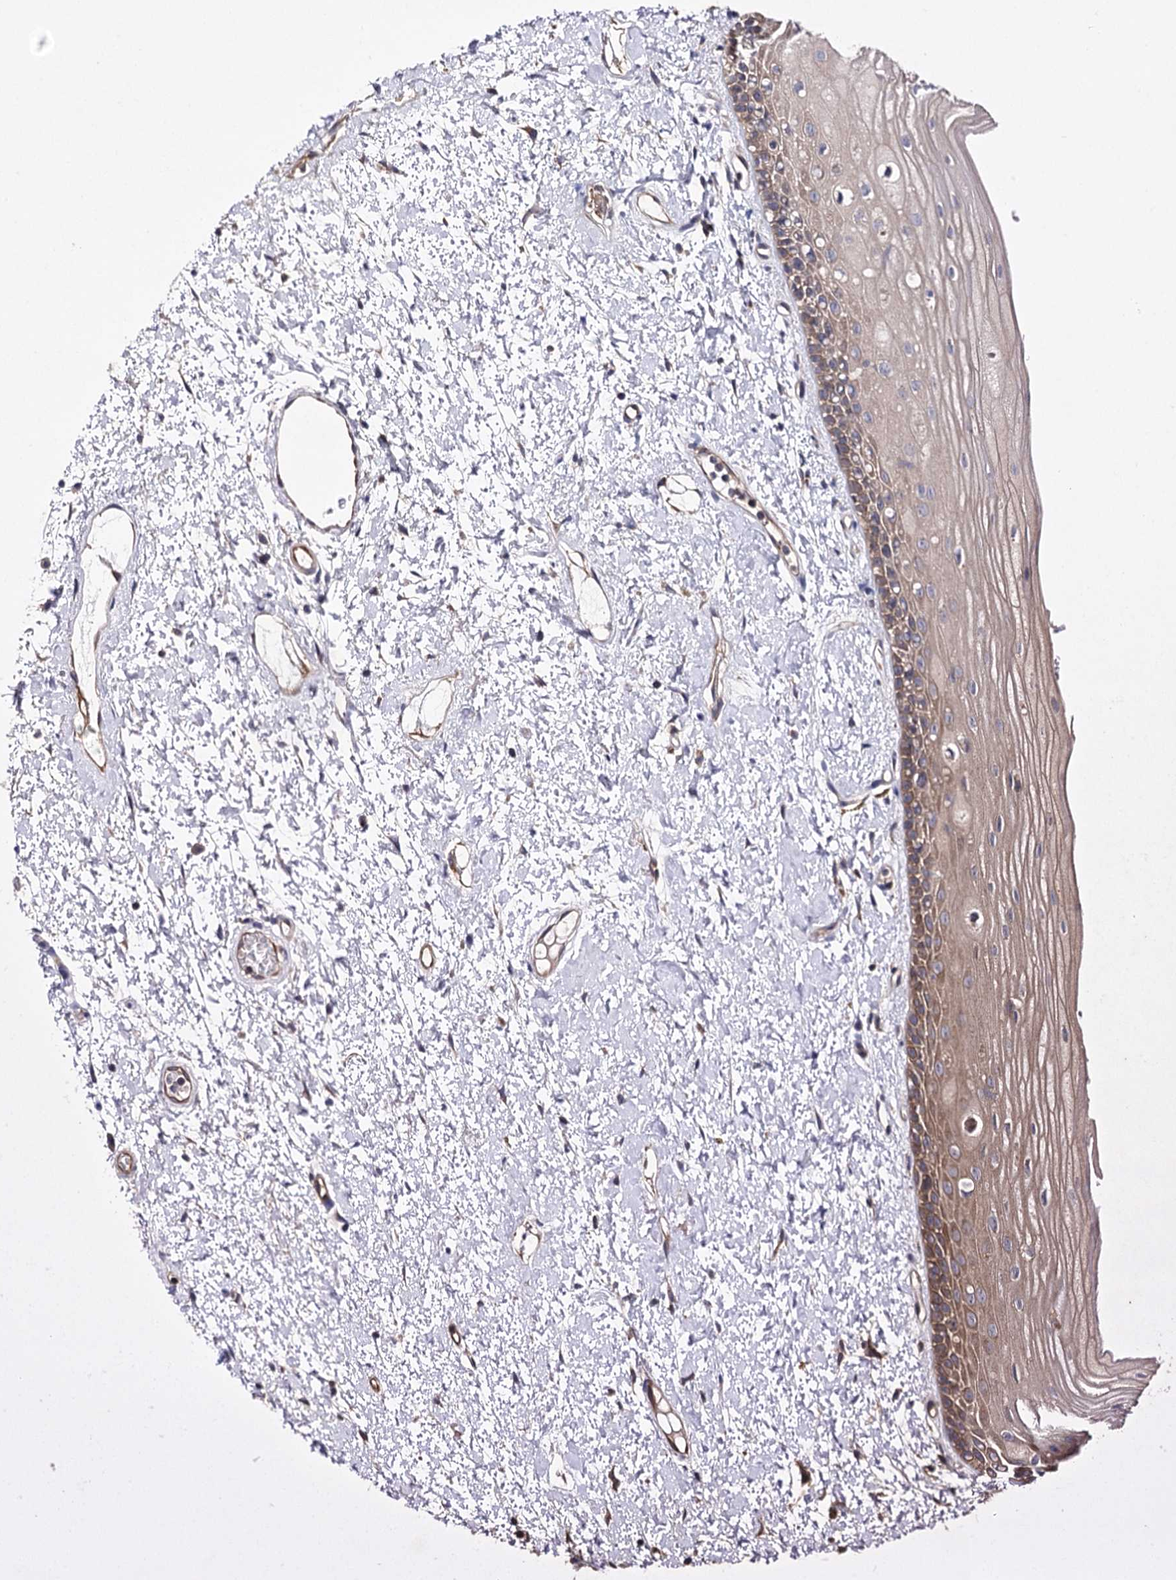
{"staining": {"intensity": "moderate", "quantity": "25%-75%", "location": "cytoplasmic/membranous"}, "tissue": "oral mucosa", "cell_type": "Squamous epithelial cells", "image_type": "normal", "snomed": [{"axis": "morphology", "description": "Normal tissue, NOS"}, {"axis": "topography", "description": "Oral tissue"}], "caption": "IHC of unremarkable oral mucosa demonstrates medium levels of moderate cytoplasmic/membranous staining in about 25%-75% of squamous epithelial cells. (Brightfield microscopy of DAB IHC at high magnification).", "gene": "BCR", "patient": {"sex": "female", "age": 76}}